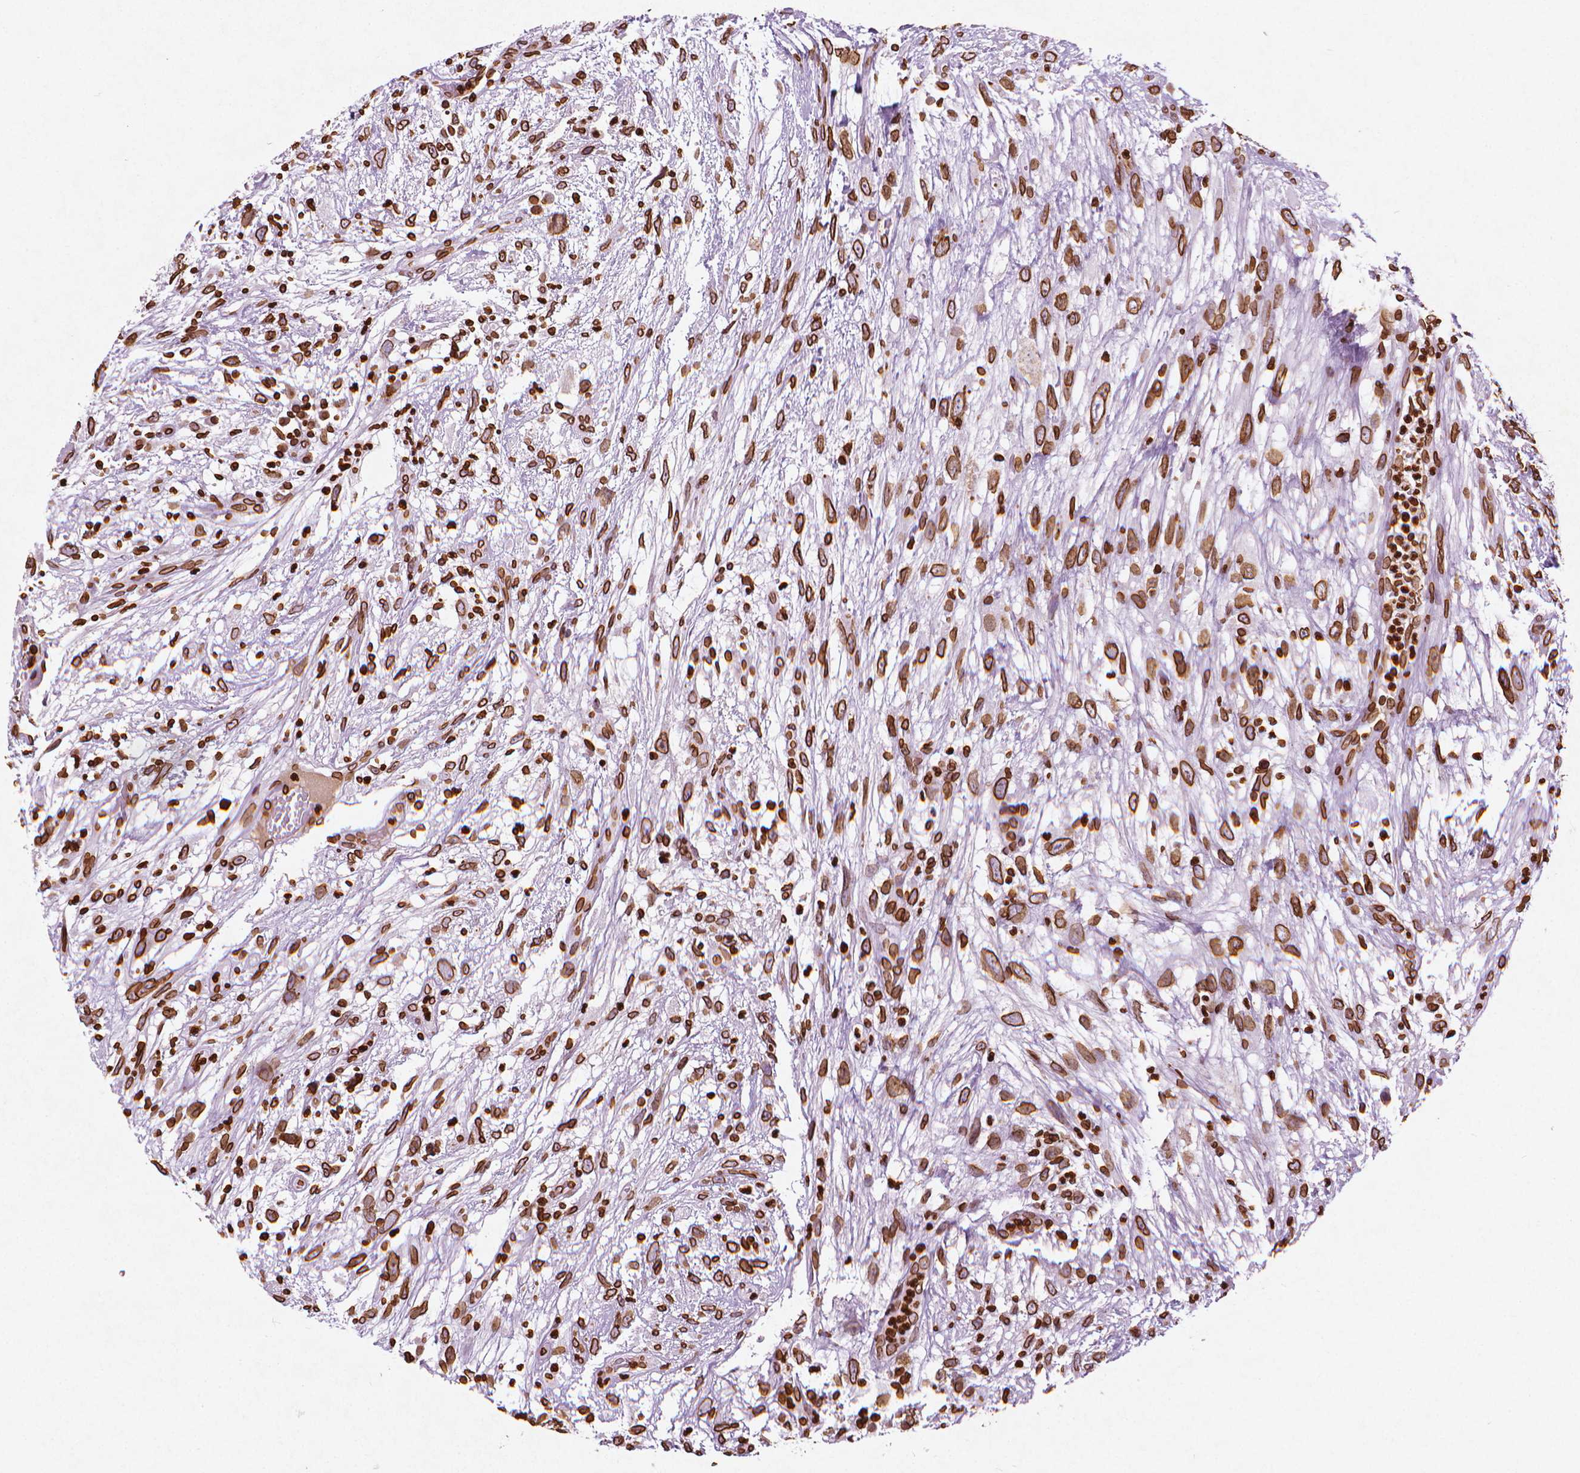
{"staining": {"intensity": "strong", "quantity": ">75%", "location": "cytoplasmic/membranous,nuclear"}, "tissue": "head and neck cancer", "cell_type": "Tumor cells", "image_type": "cancer", "snomed": [{"axis": "morphology", "description": "Squamous cell carcinoma, NOS"}, {"axis": "topography", "description": "Head-Neck"}], "caption": "Tumor cells show high levels of strong cytoplasmic/membranous and nuclear positivity in approximately >75% of cells in human head and neck squamous cell carcinoma. Nuclei are stained in blue.", "gene": "LMNB1", "patient": {"sex": "male", "age": 65}}